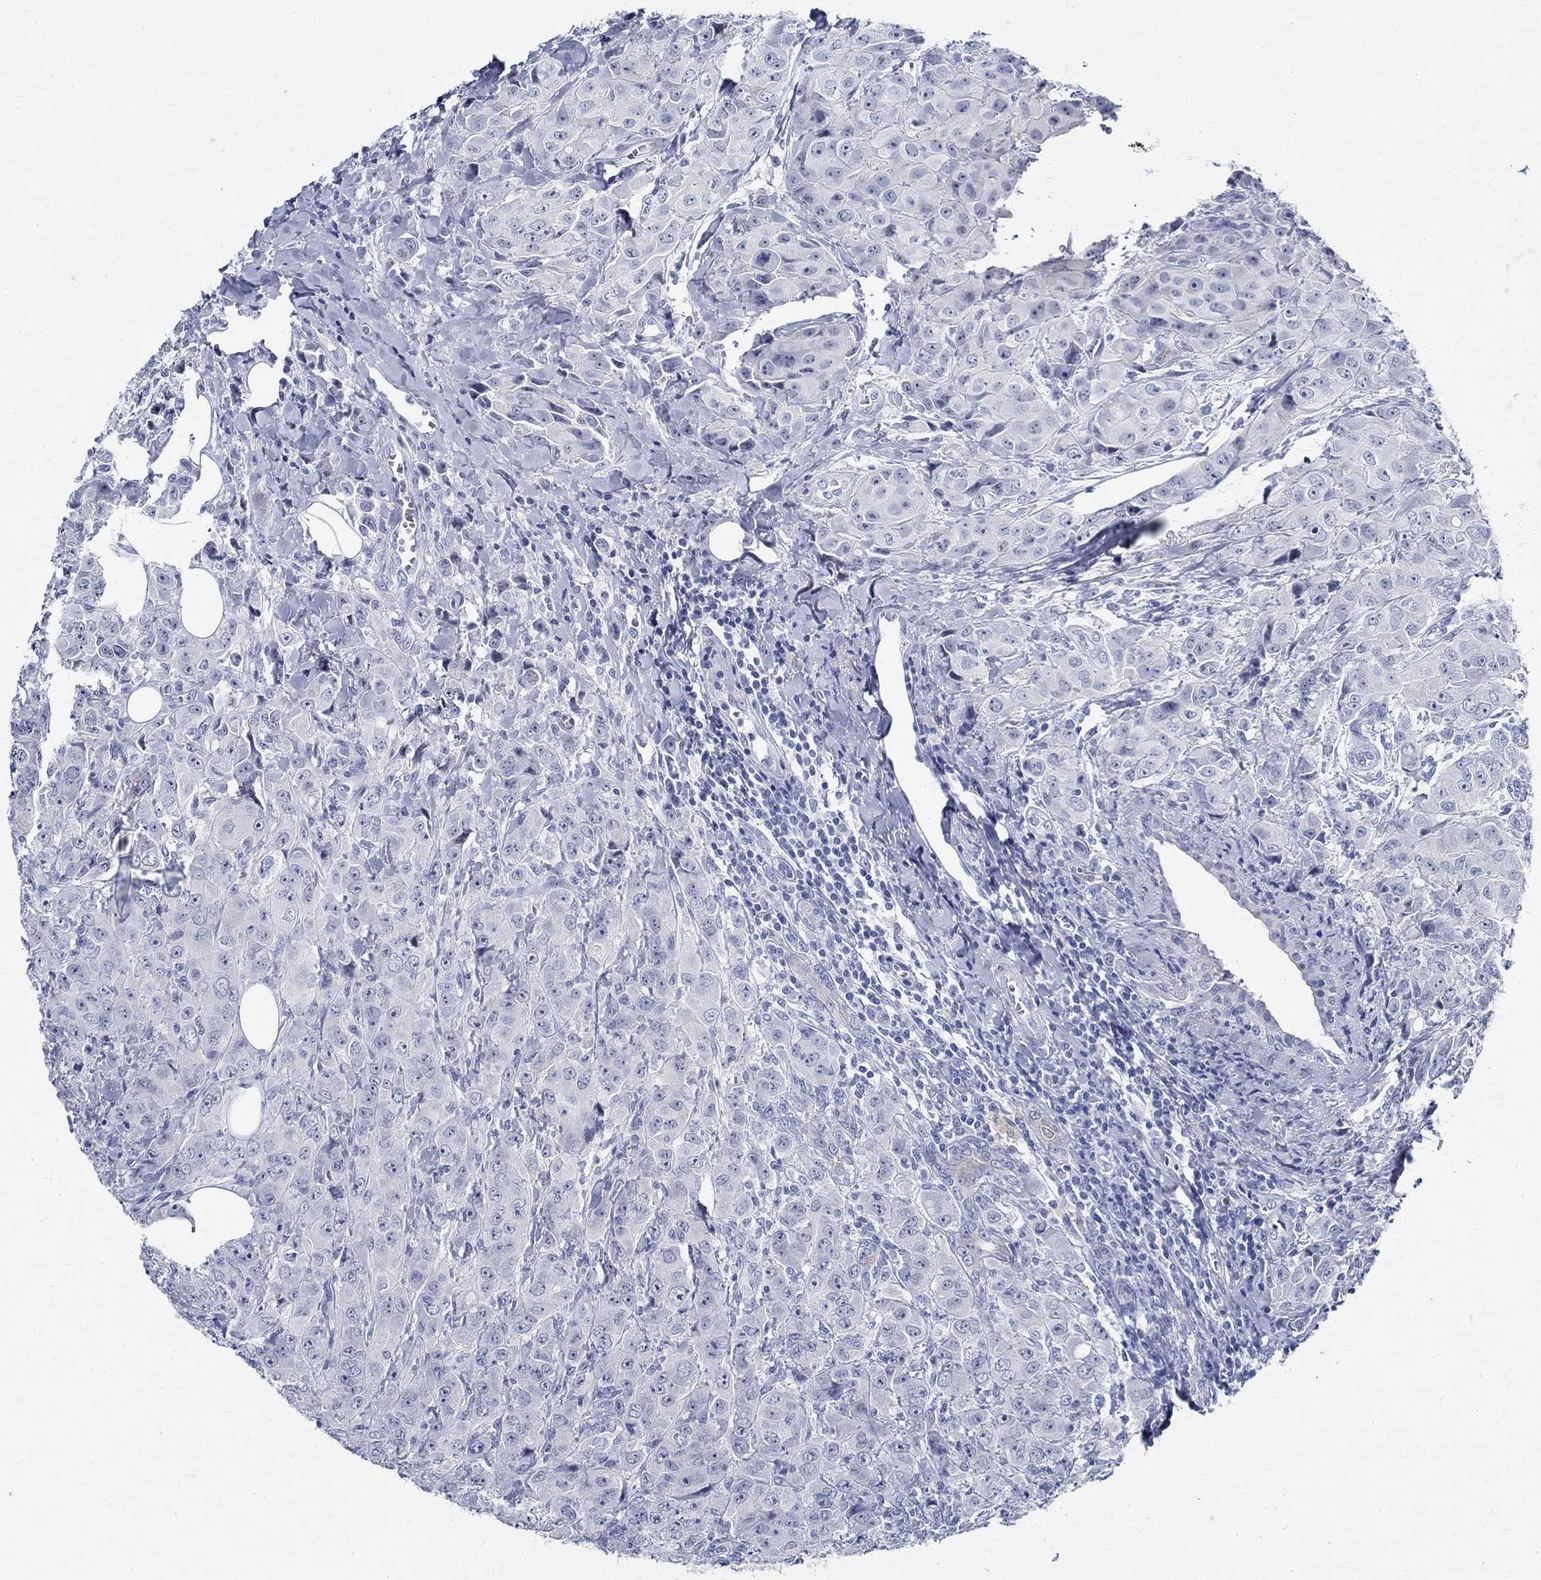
{"staining": {"intensity": "negative", "quantity": "none", "location": "none"}, "tissue": "breast cancer", "cell_type": "Tumor cells", "image_type": "cancer", "snomed": [{"axis": "morphology", "description": "Duct carcinoma"}, {"axis": "topography", "description": "Breast"}], "caption": "DAB (3,3'-diaminobenzidine) immunohistochemical staining of human infiltrating ductal carcinoma (breast) demonstrates no significant staining in tumor cells.", "gene": "BSPRY", "patient": {"sex": "female", "age": 43}}